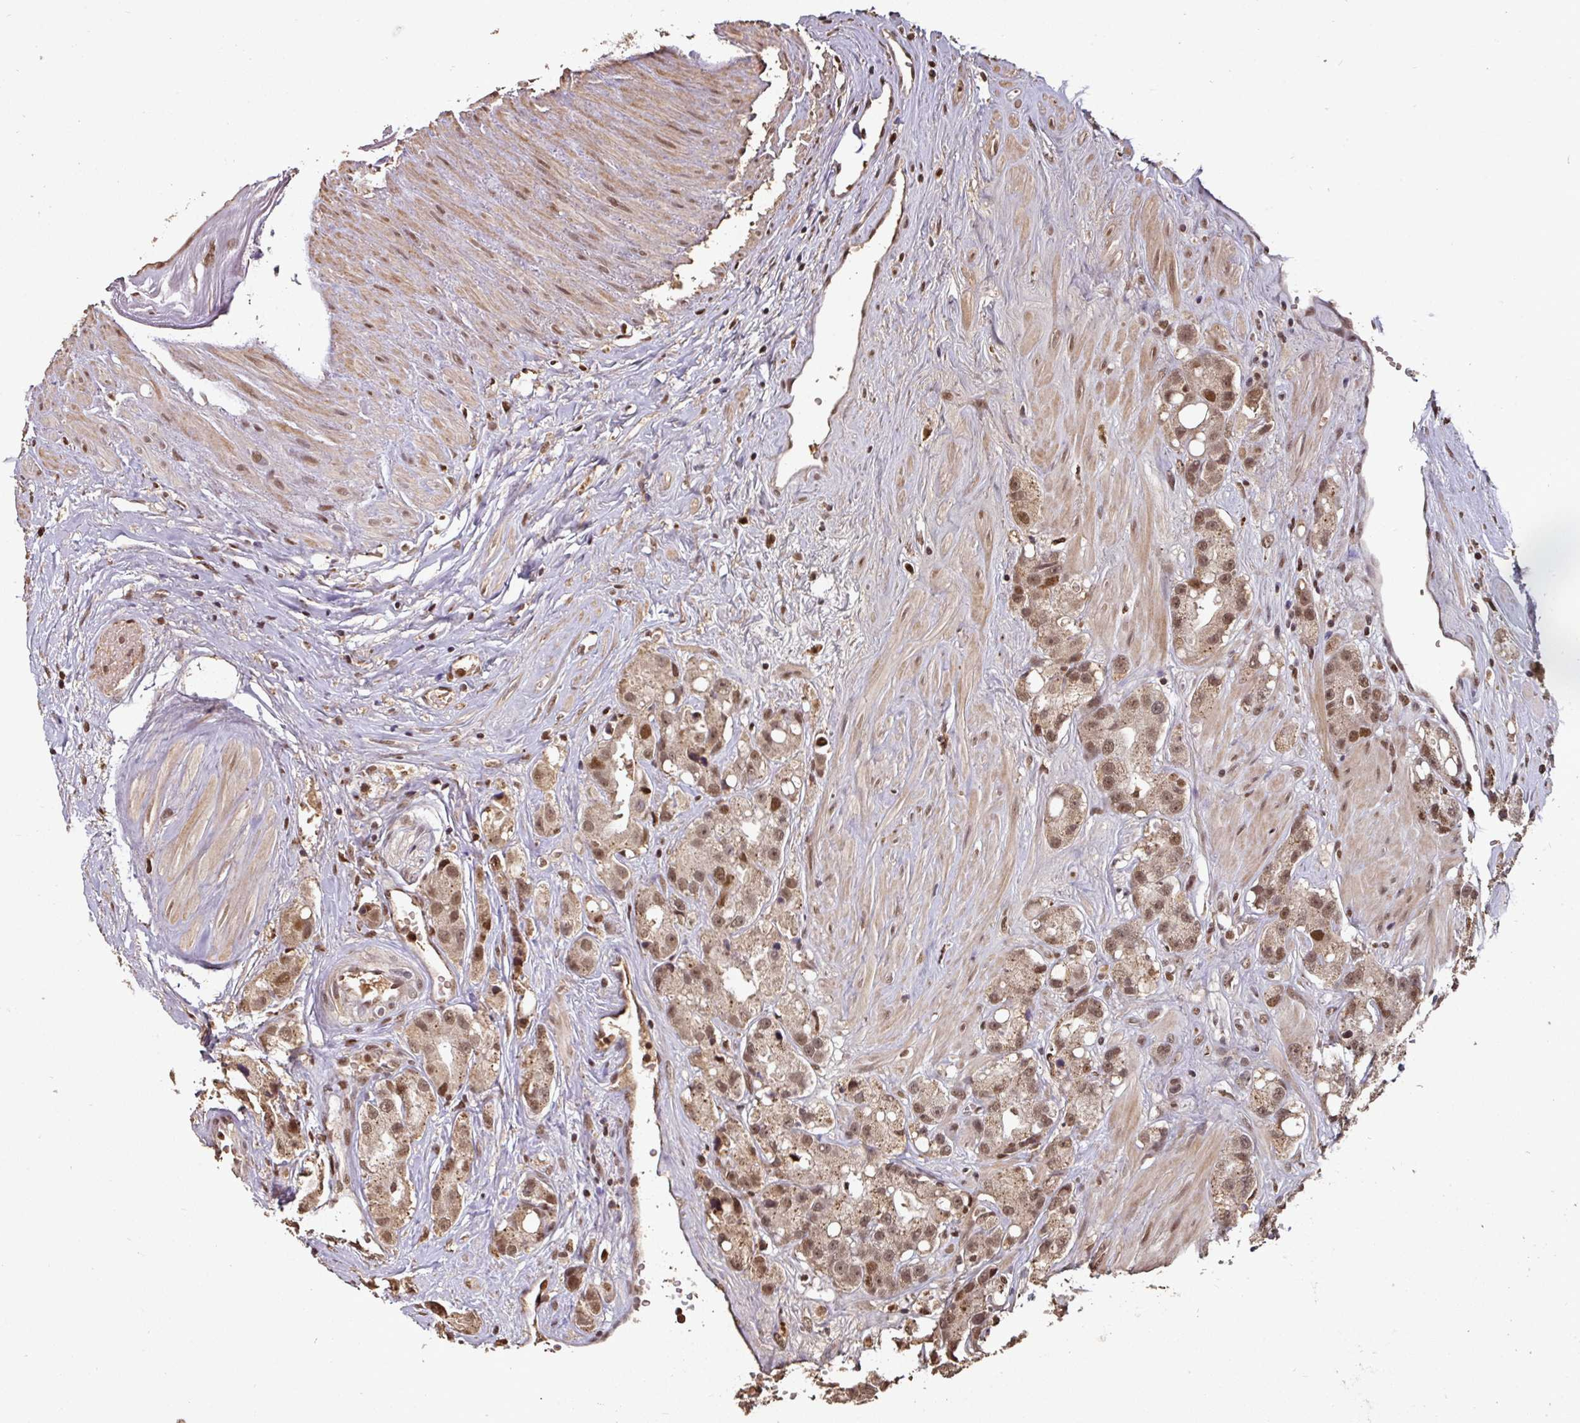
{"staining": {"intensity": "moderate", "quantity": ">75%", "location": "cytoplasmic/membranous,nuclear"}, "tissue": "prostate cancer", "cell_type": "Tumor cells", "image_type": "cancer", "snomed": [{"axis": "morphology", "description": "Adenocarcinoma, High grade"}, {"axis": "topography", "description": "Prostate"}], "caption": "Prostate adenocarcinoma (high-grade) stained with a brown dye displays moderate cytoplasmic/membranous and nuclear positive staining in about >75% of tumor cells.", "gene": "POLD1", "patient": {"sex": "male", "age": 74}}